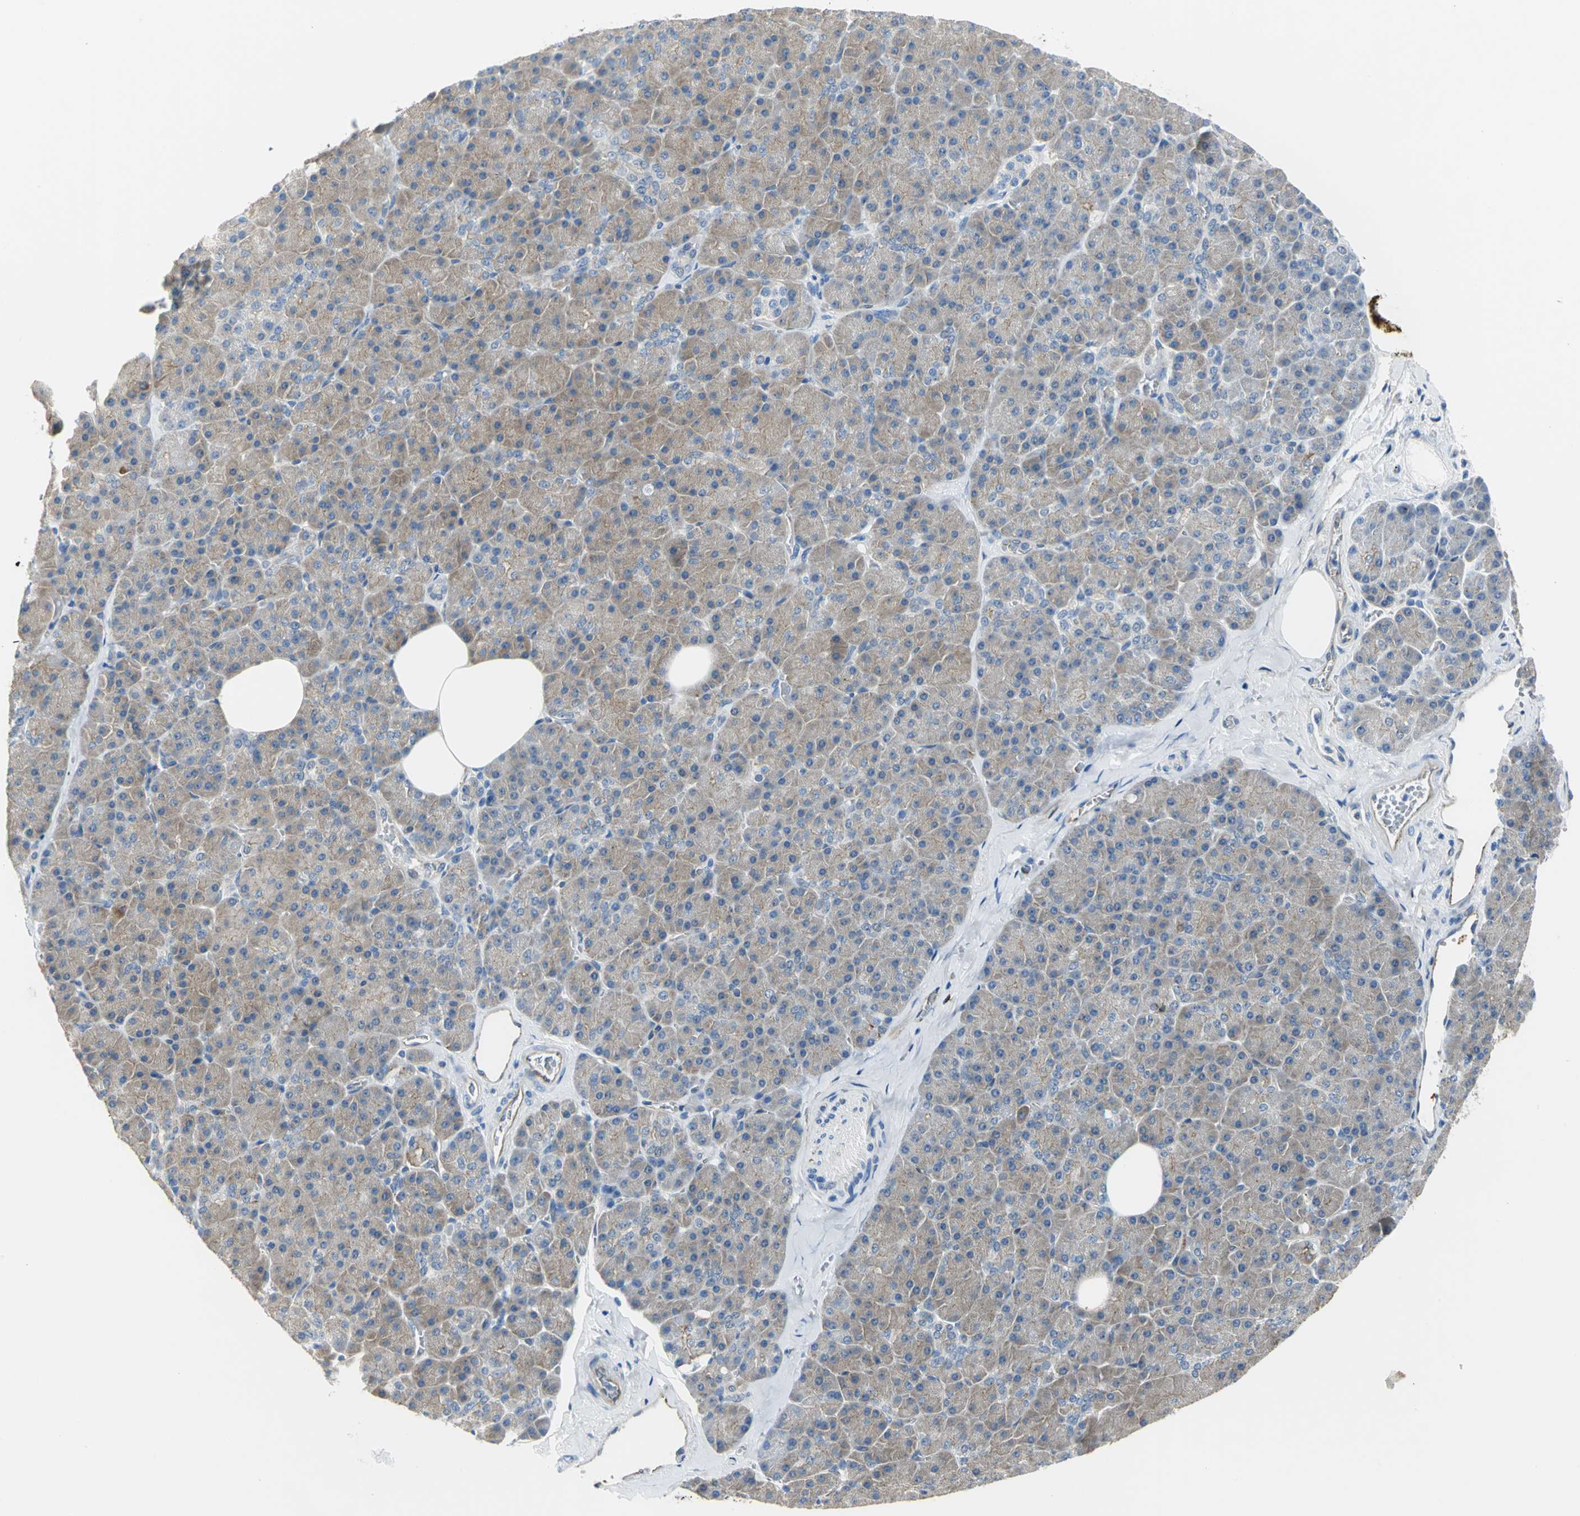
{"staining": {"intensity": "moderate", "quantity": ">75%", "location": "cytoplasmic/membranous"}, "tissue": "pancreas", "cell_type": "Exocrine glandular cells", "image_type": "normal", "snomed": [{"axis": "morphology", "description": "Normal tissue, NOS"}, {"axis": "topography", "description": "Pancreas"}], "caption": "A medium amount of moderate cytoplasmic/membranous staining is identified in approximately >75% of exocrine glandular cells in benign pancreas.", "gene": "ENSG00000285130", "patient": {"sex": "female", "age": 35}}